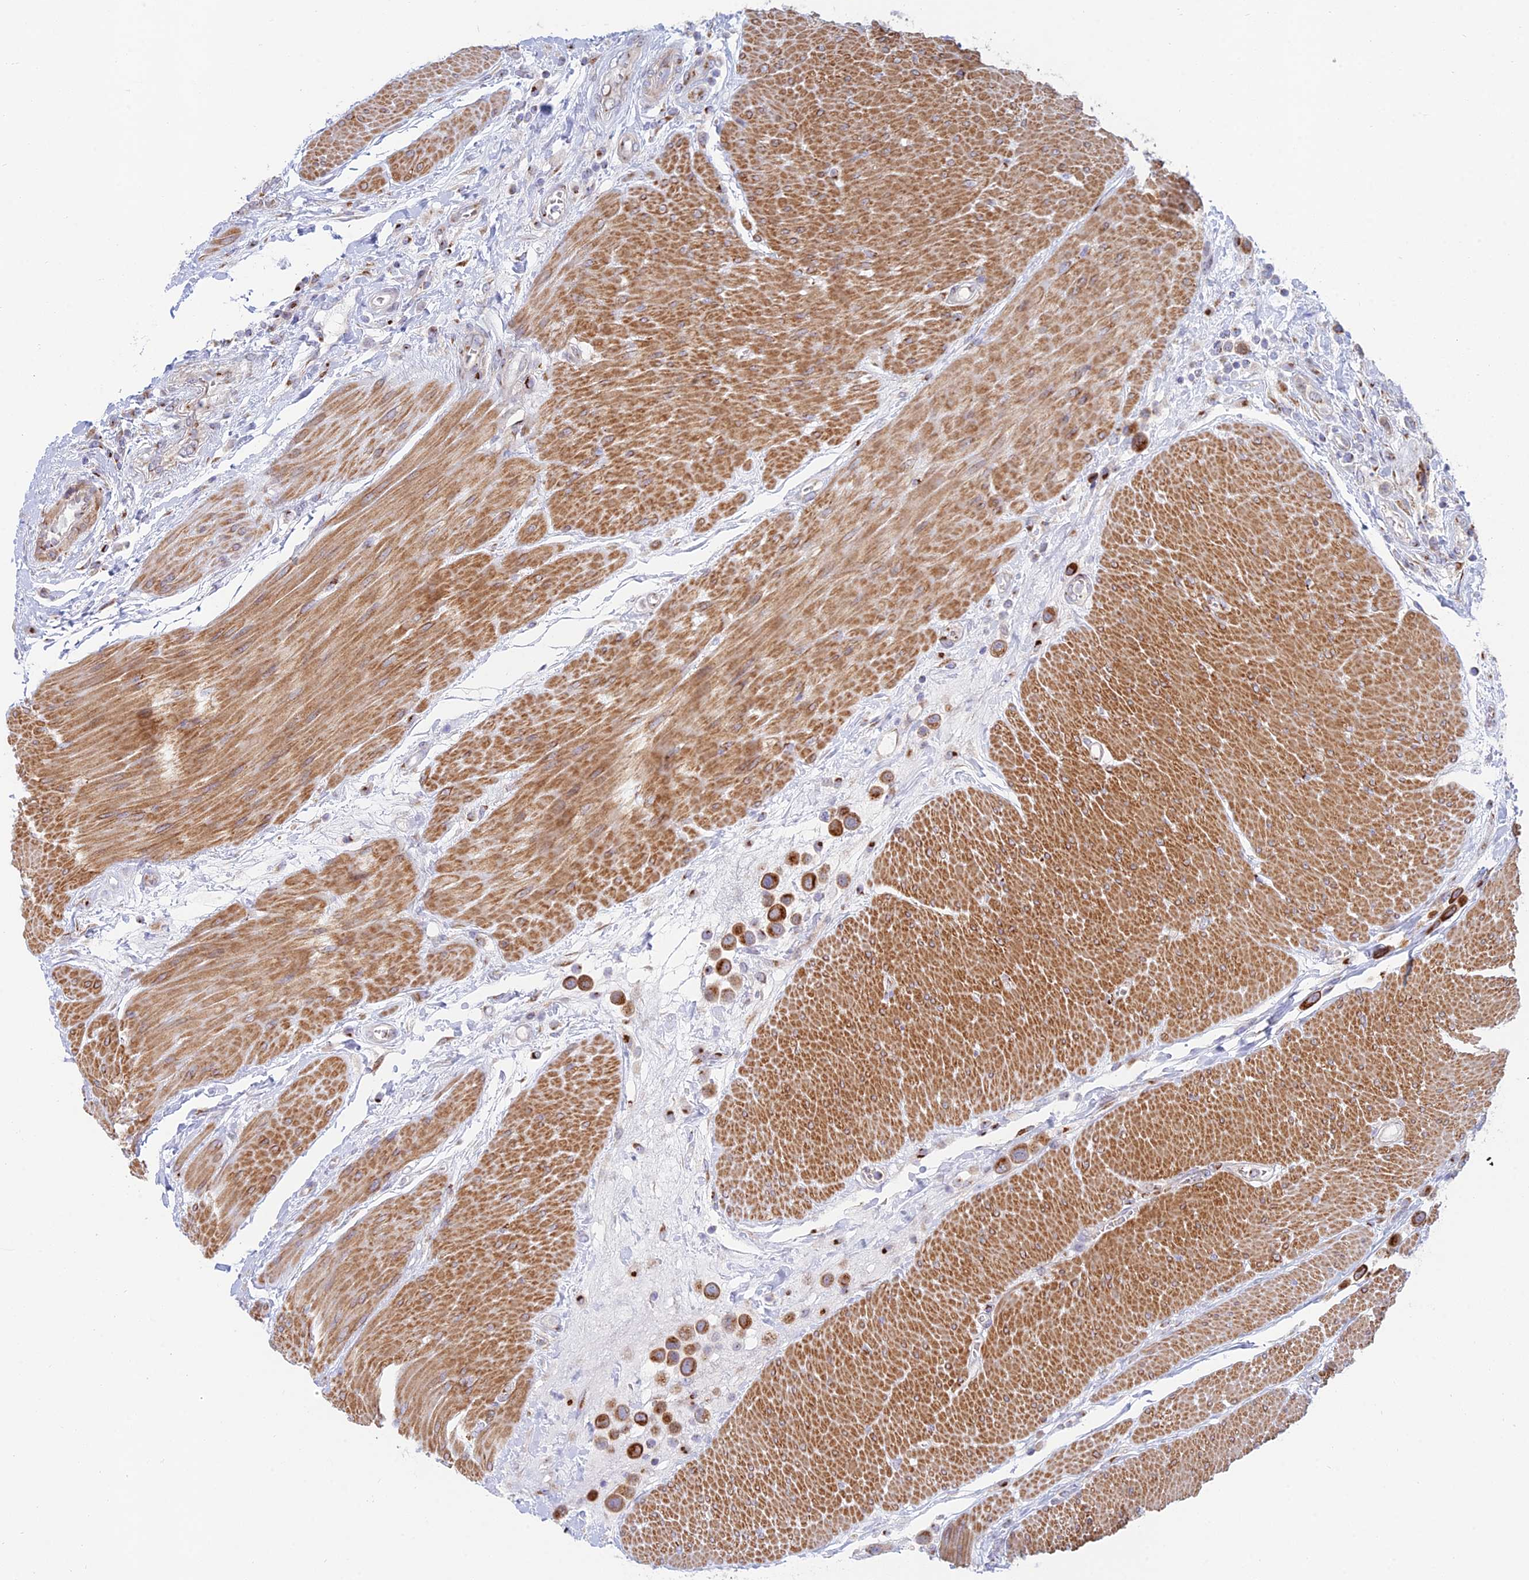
{"staining": {"intensity": "moderate", "quantity": ">75%", "location": "cytoplasmic/membranous"}, "tissue": "urothelial cancer", "cell_type": "Tumor cells", "image_type": "cancer", "snomed": [{"axis": "morphology", "description": "Urothelial carcinoma, High grade"}, {"axis": "topography", "description": "Urinary bladder"}], "caption": "Immunohistochemical staining of human urothelial carcinoma (high-grade) exhibits medium levels of moderate cytoplasmic/membranous positivity in about >75% of tumor cells. (Brightfield microscopy of DAB IHC at high magnification).", "gene": "HS2ST1", "patient": {"sex": "male", "age": 50}}